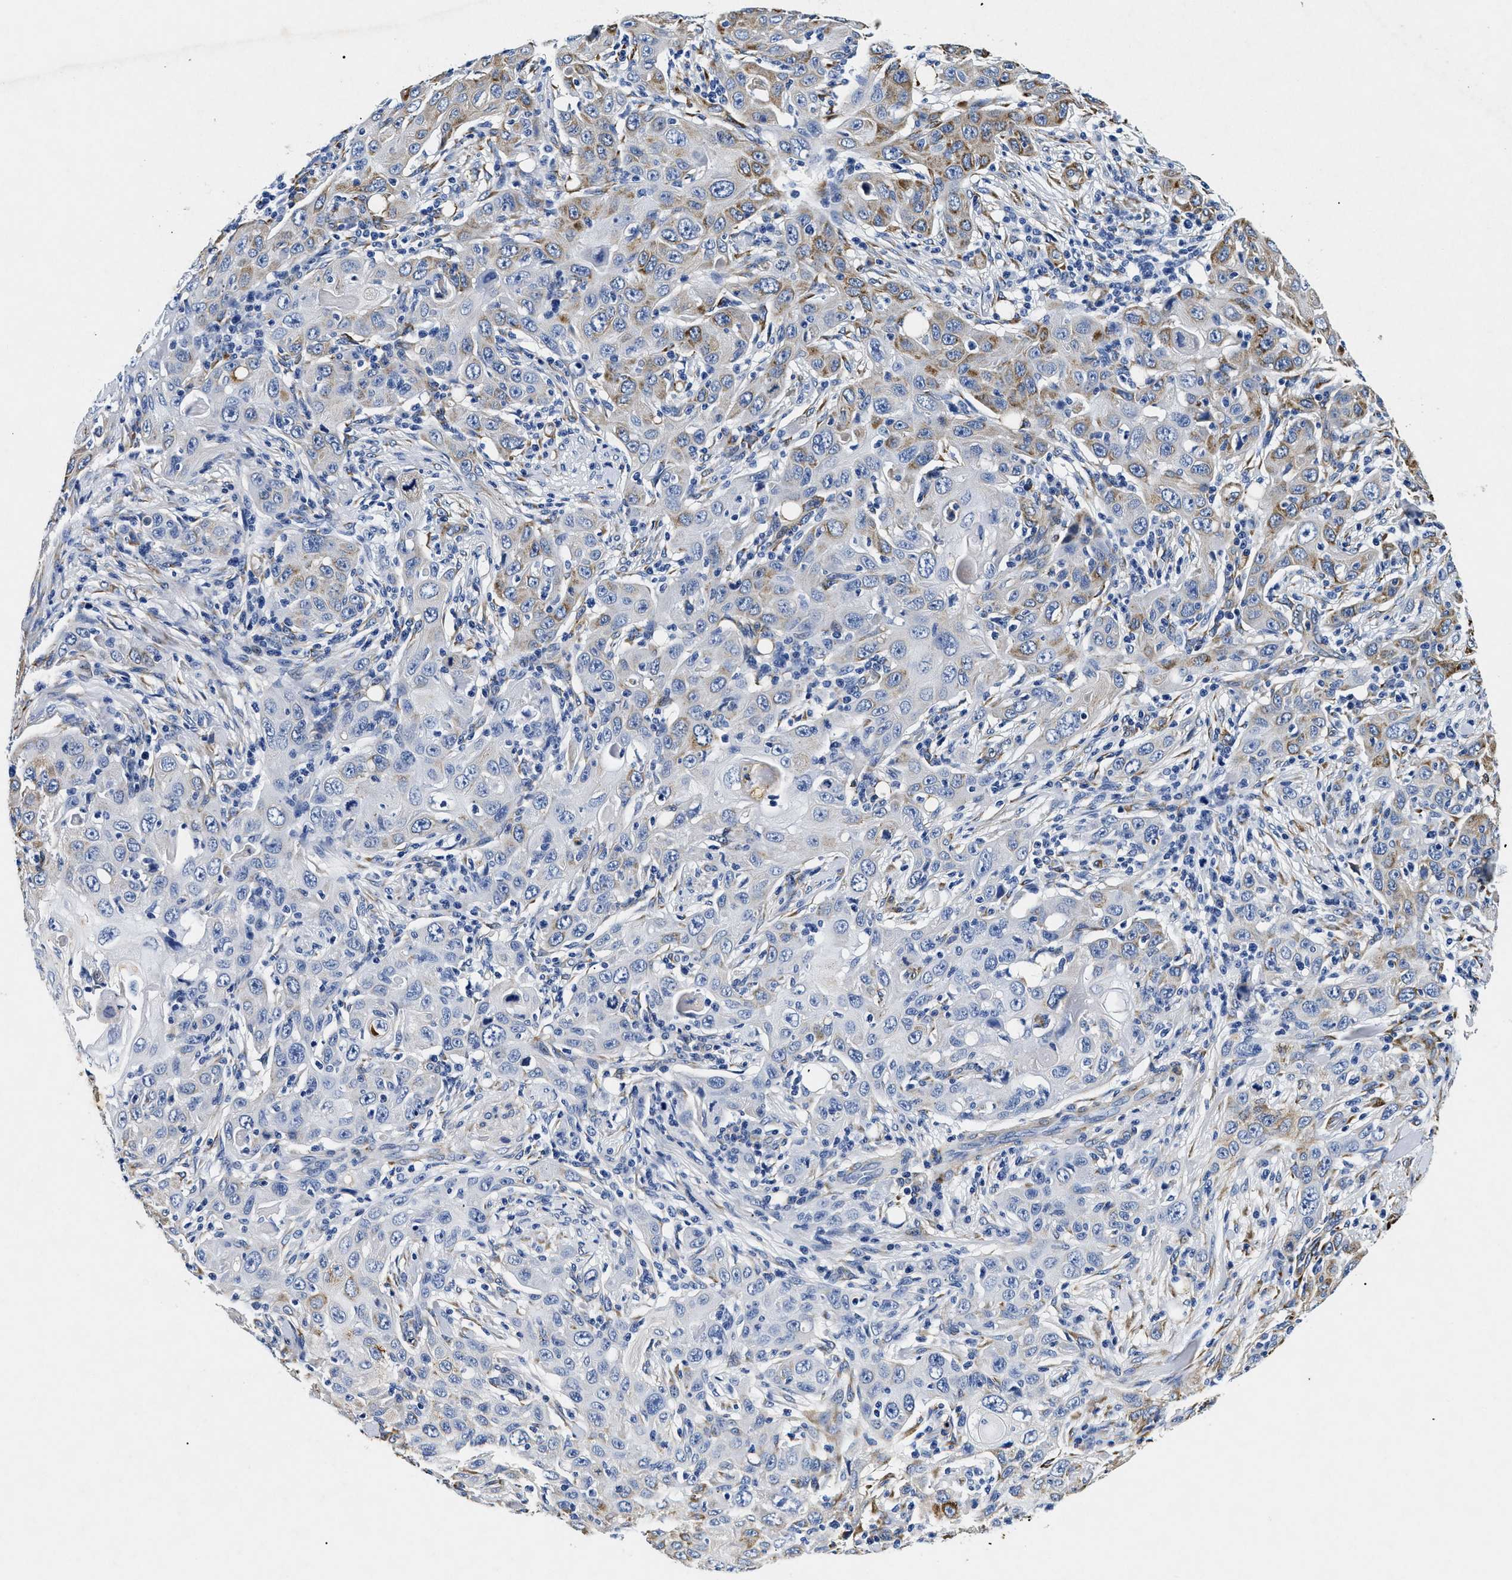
{"staining": {"intensity": "moderate", "quantity": "<25%", "location": "cytoplasmic/membranous"}, "tissue": "skin cancer", "cell_type": "Tumor cells", "image_type": "cancer", "snomed": [{"axis": "morphology", "description": "Squamous cell carcinoma, NOS"}, {"axis": "topography", "description": "Skin"}], "caption": "An immunohistochemistry (IHC) photomicrograph of tumor tissue is shown. Protein staining in brown shows moderate cytoplasmic/membranous positivity in skin cancer (squamous cell carcinoma) within tumor cells.", "gene": "LAMA3", "patient": {"sex": "female", "age": 88}}